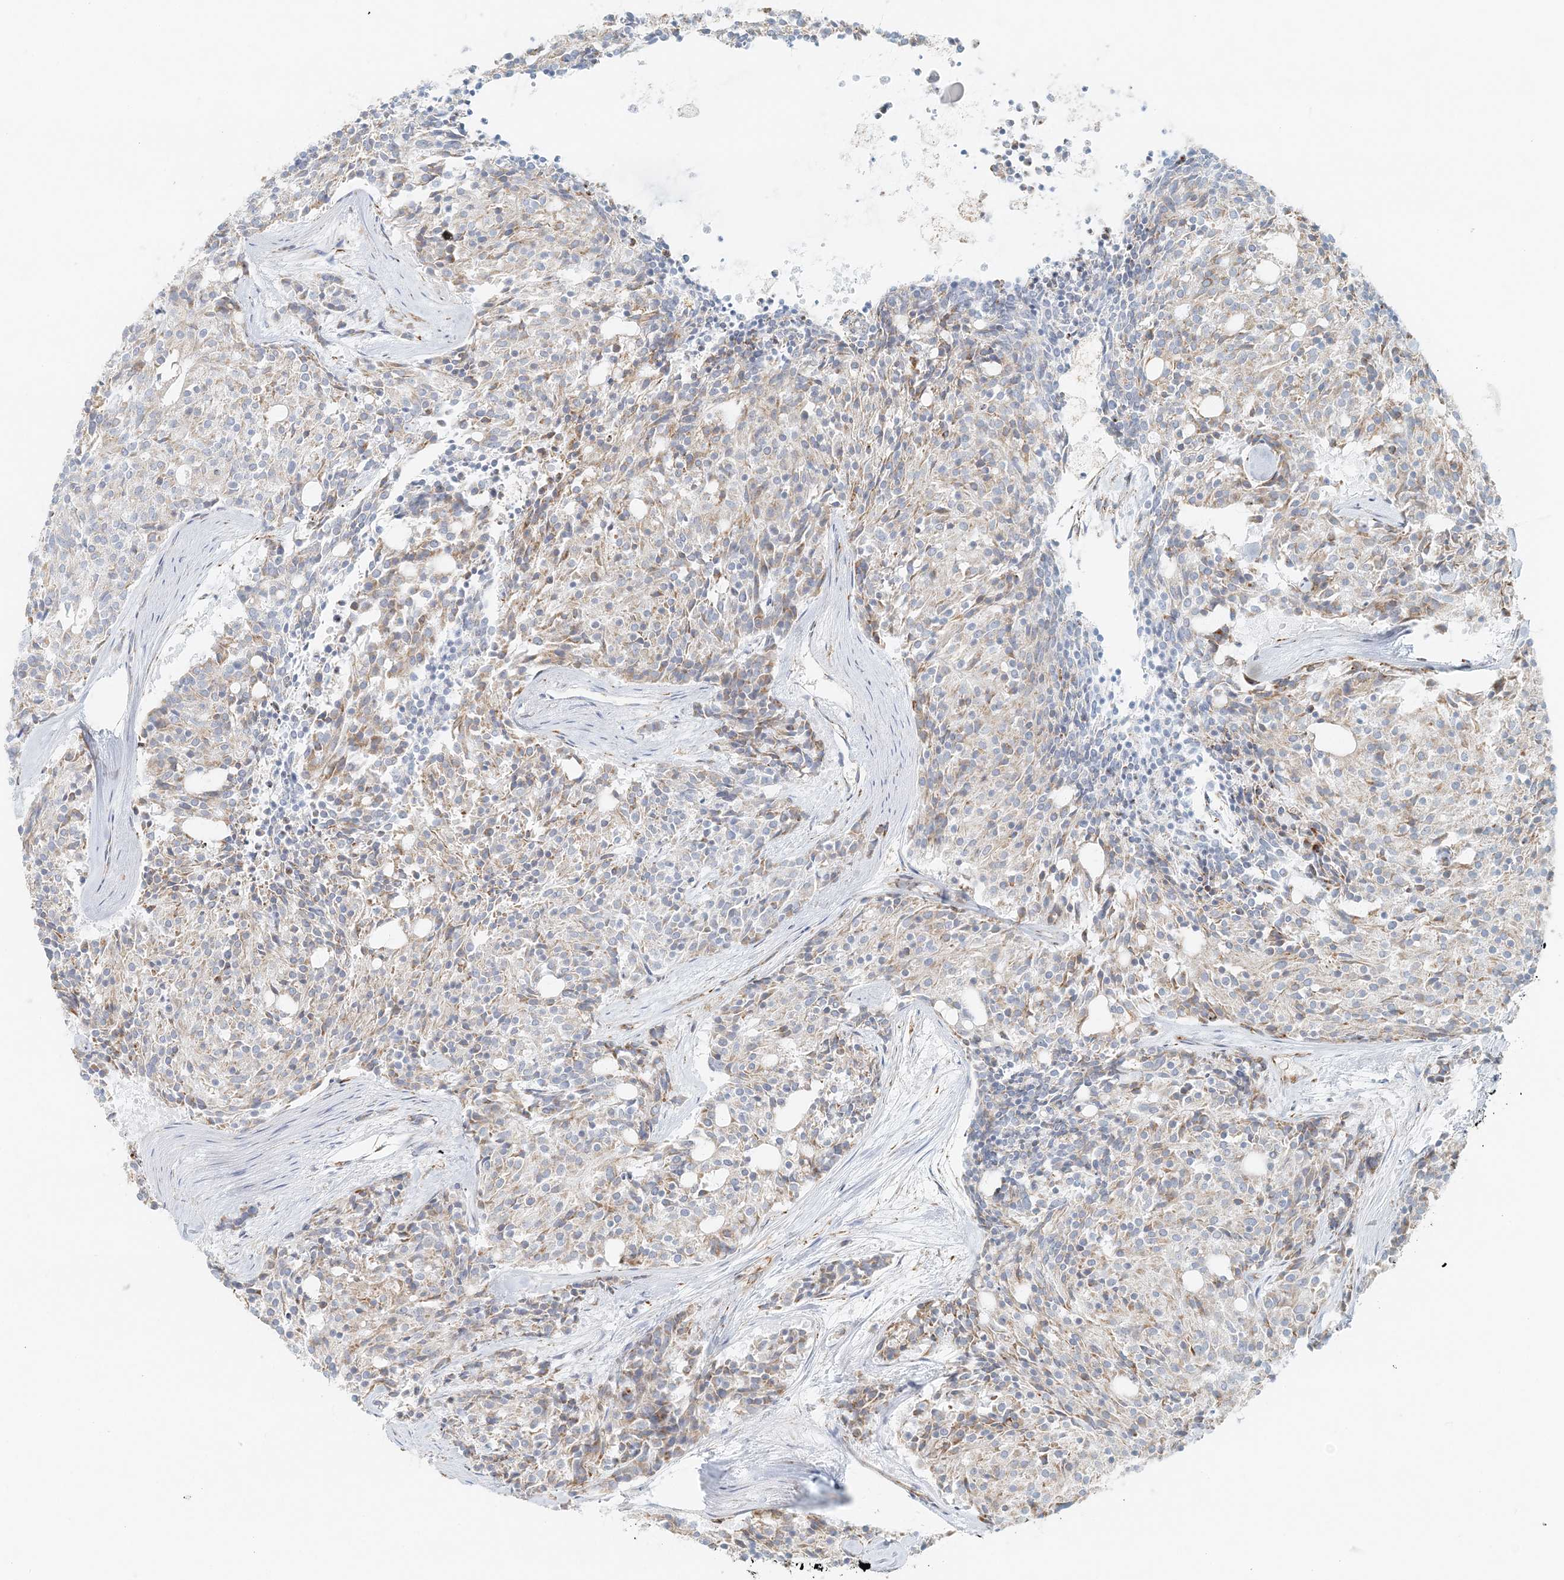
{"staining": {"intensity": "moderate", "quantity": "<25%", "location": "cytoplasmic/membranous"}, "tissue": "carcinoid", "cell_type": "Tumor cells", "image_type": "cancer", "snomed": [{"axis": "morphology", "description": "Carcinoid, malignant, NOS"}, {"axis": "topography", "description": "Pancreas"}], "caption": "A high-resolution histopathology image shows IHC staining of malignant carcinoid, which shows moderate cytoplasmic/membranous expression in approximately <25% of tumor cells.", "gene": "STK11IP", "patient": {"sex": "female", "age": 54}}